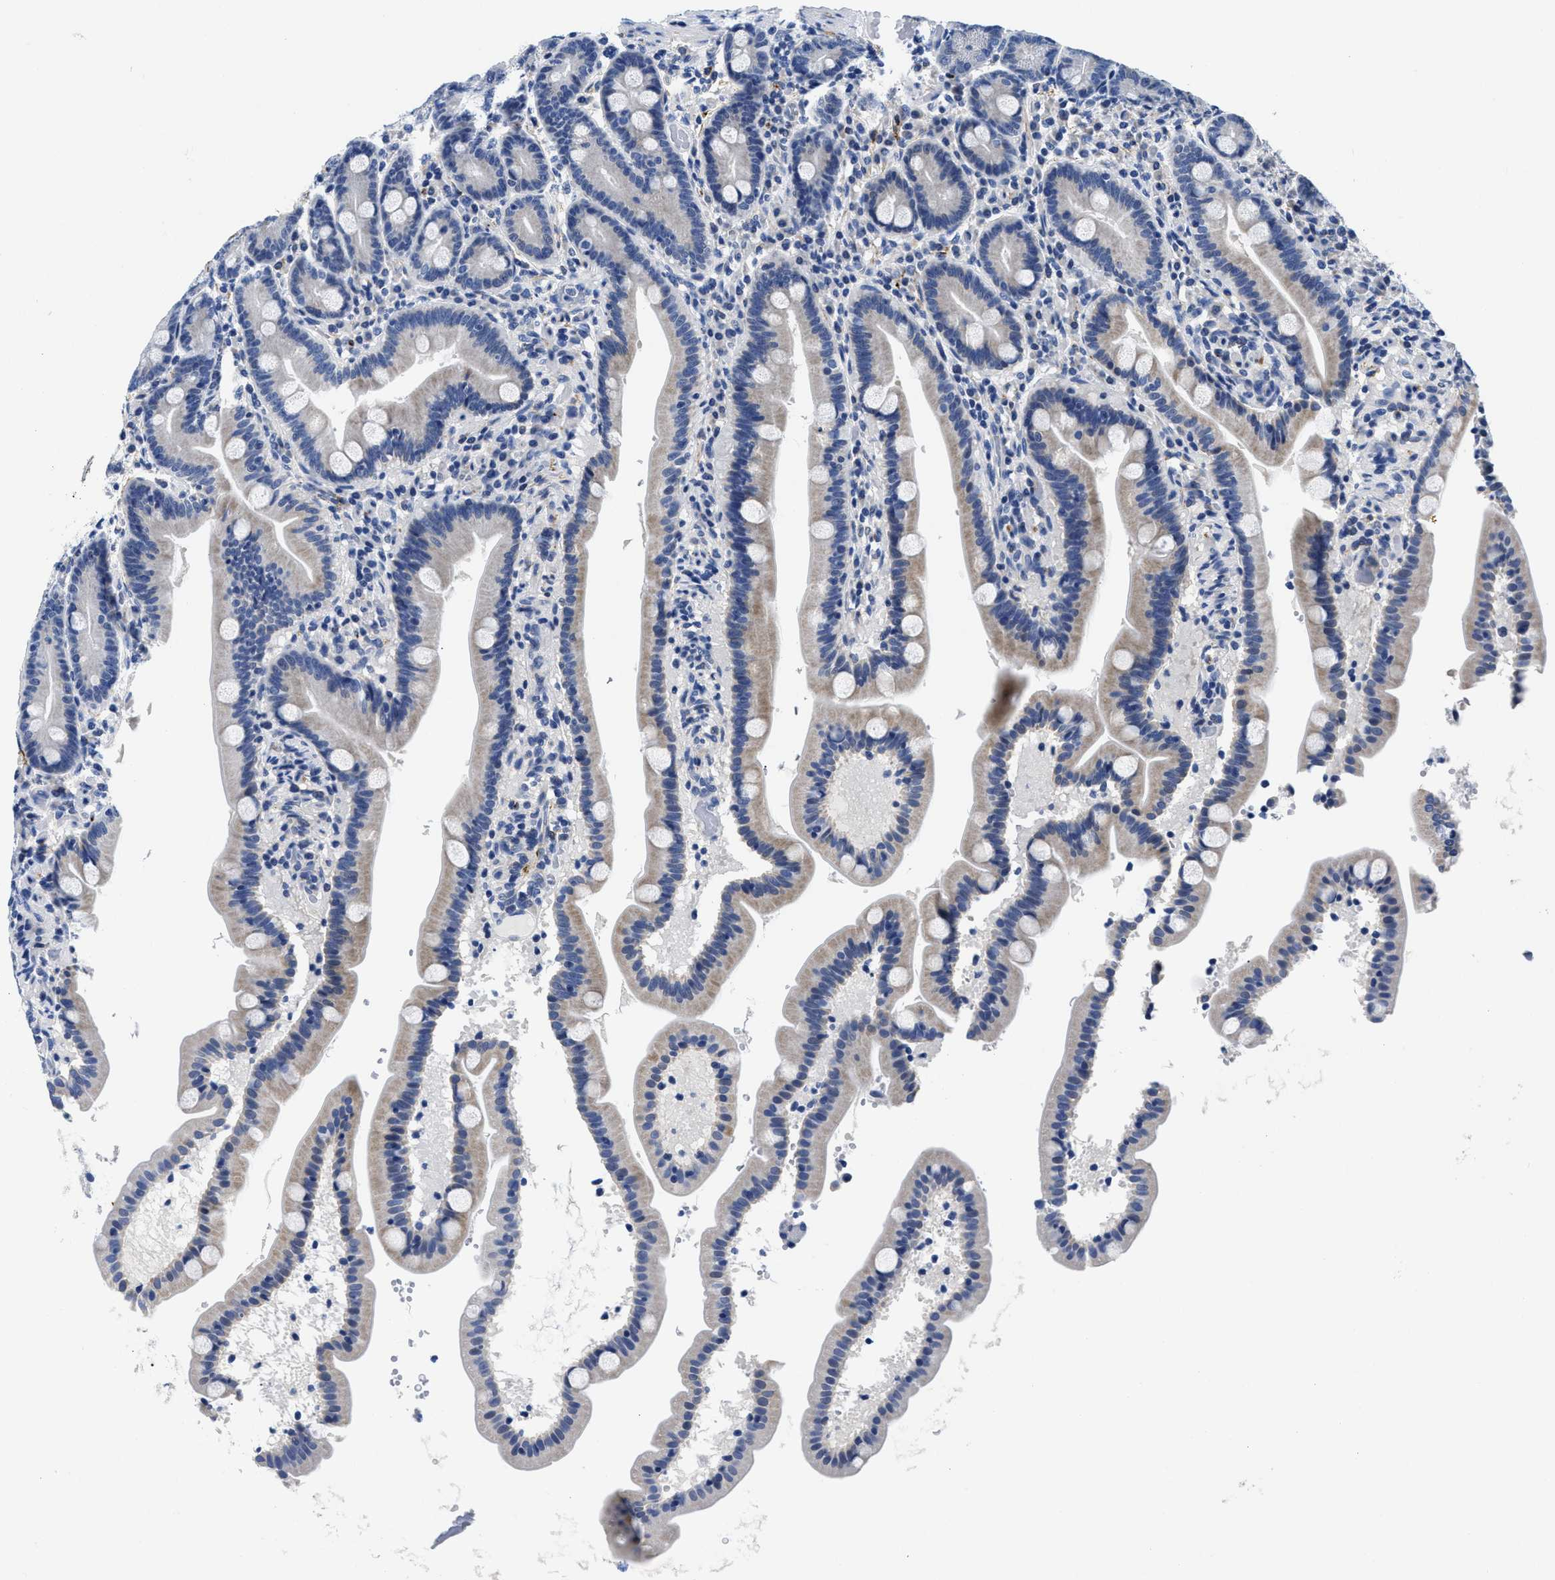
{"staining": {"intensity": "weak", "quantity": "<25%", "location": "cytoplasmic/membranous"}, "tissue": "duodenum", "cell_type": "Glandular cells", "image_type": "normal", "snomed": [{"axis": "morphology", "description": "Normal tissue, NOS"}, {"axis": "topography", "description": "Duodenum"}], "caption": "High power microscopy image of an immunohistochemistry (IHC) micrograph of unremarkable duodenum, revealing no significant positivity in glandular cells. Nuclei are stained in blue.", "gene": "SLC35F1", "patient": {"sex": "male", "age": 54}}